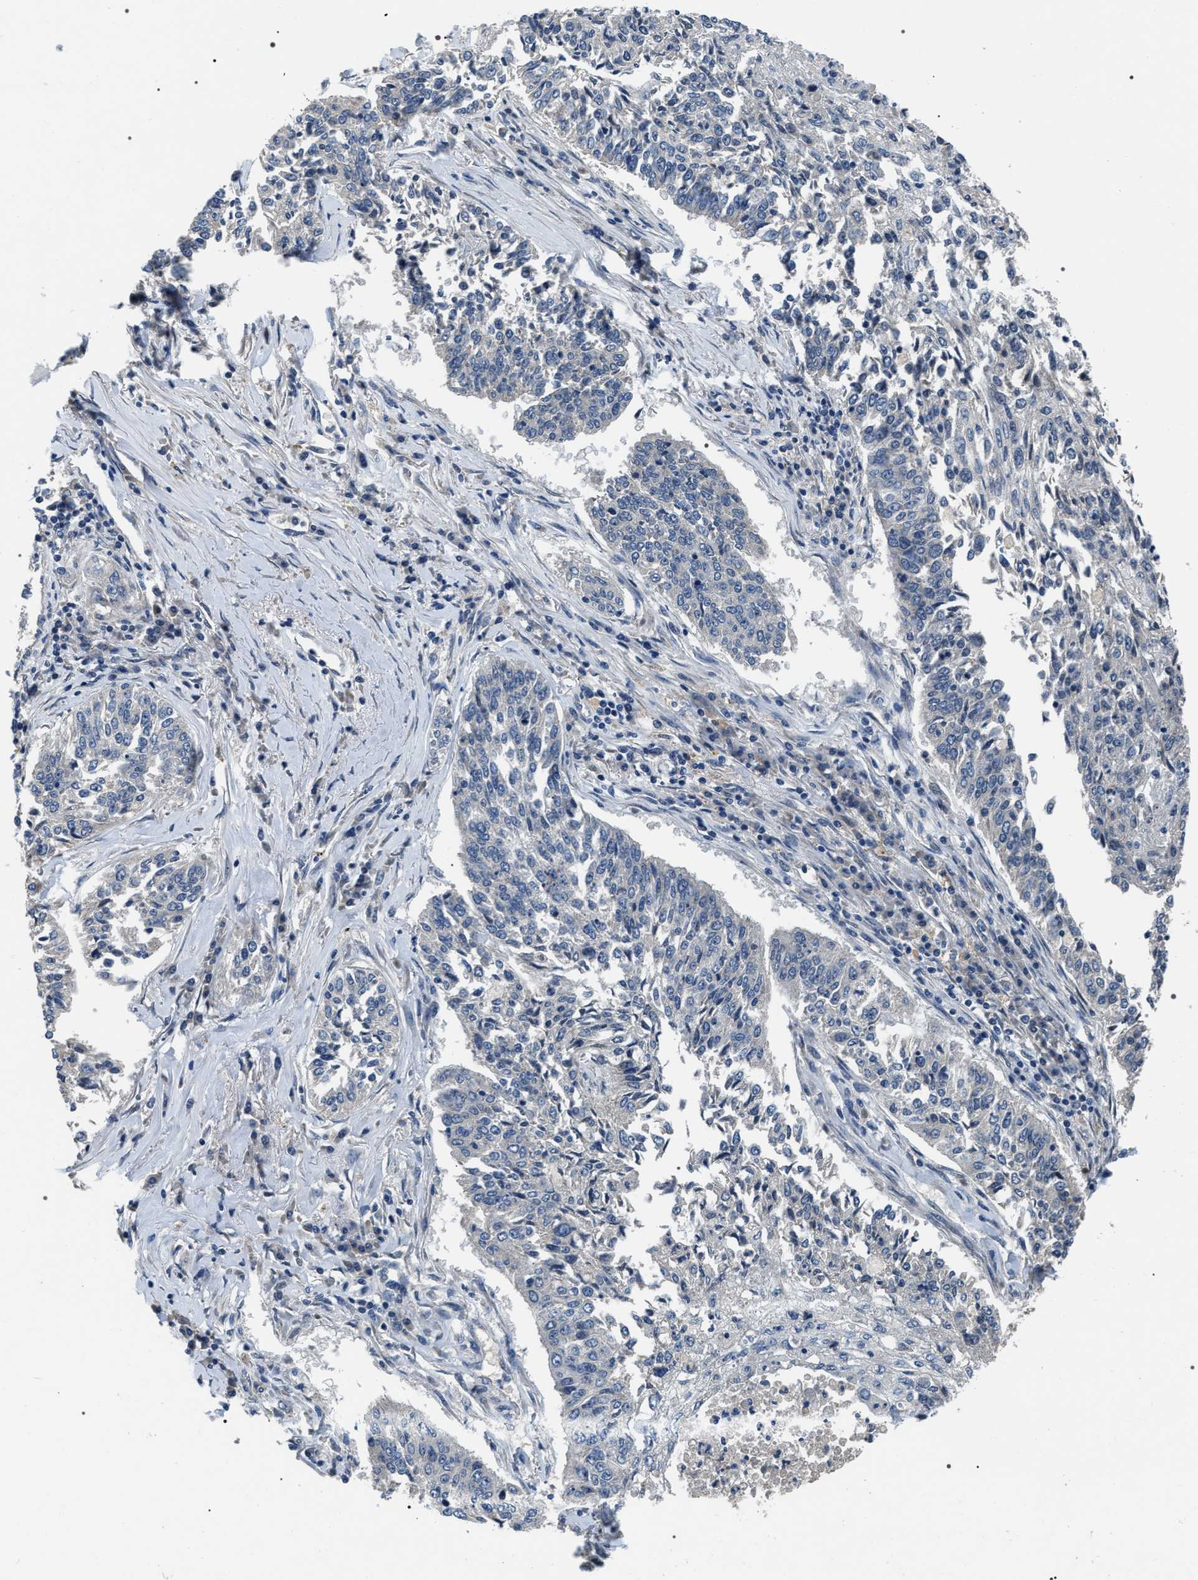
{"staining": {"intensity": "negative", "quantity": "none", "location": "none"}, "tissue": "lung cancer", "cell_type": "Tumor cells", "image_type": "cancer", "snomed": [{"axis": "morphology", "description": "Normal tissue, NOS"}, {"axis": "morphology", "description": "Squamous cell carcinoma, NOS"}, {"axis": "topography", "description": "Cartilage tissue"}, {"axis": "topography", "description": "Bronchus"}, {"axis": "topography", "description": "Lung"}], "caption": "Tumor cells show no significant protein expression in lung squamous cell carcinoma. (DAB (3,3'-diaminobenzidine) immunohistochemistry (IHC) visualized using brightfield microscopy, high magnification).", "gene": "IFT81", "patient": {"sex": "female", "age": 49}}